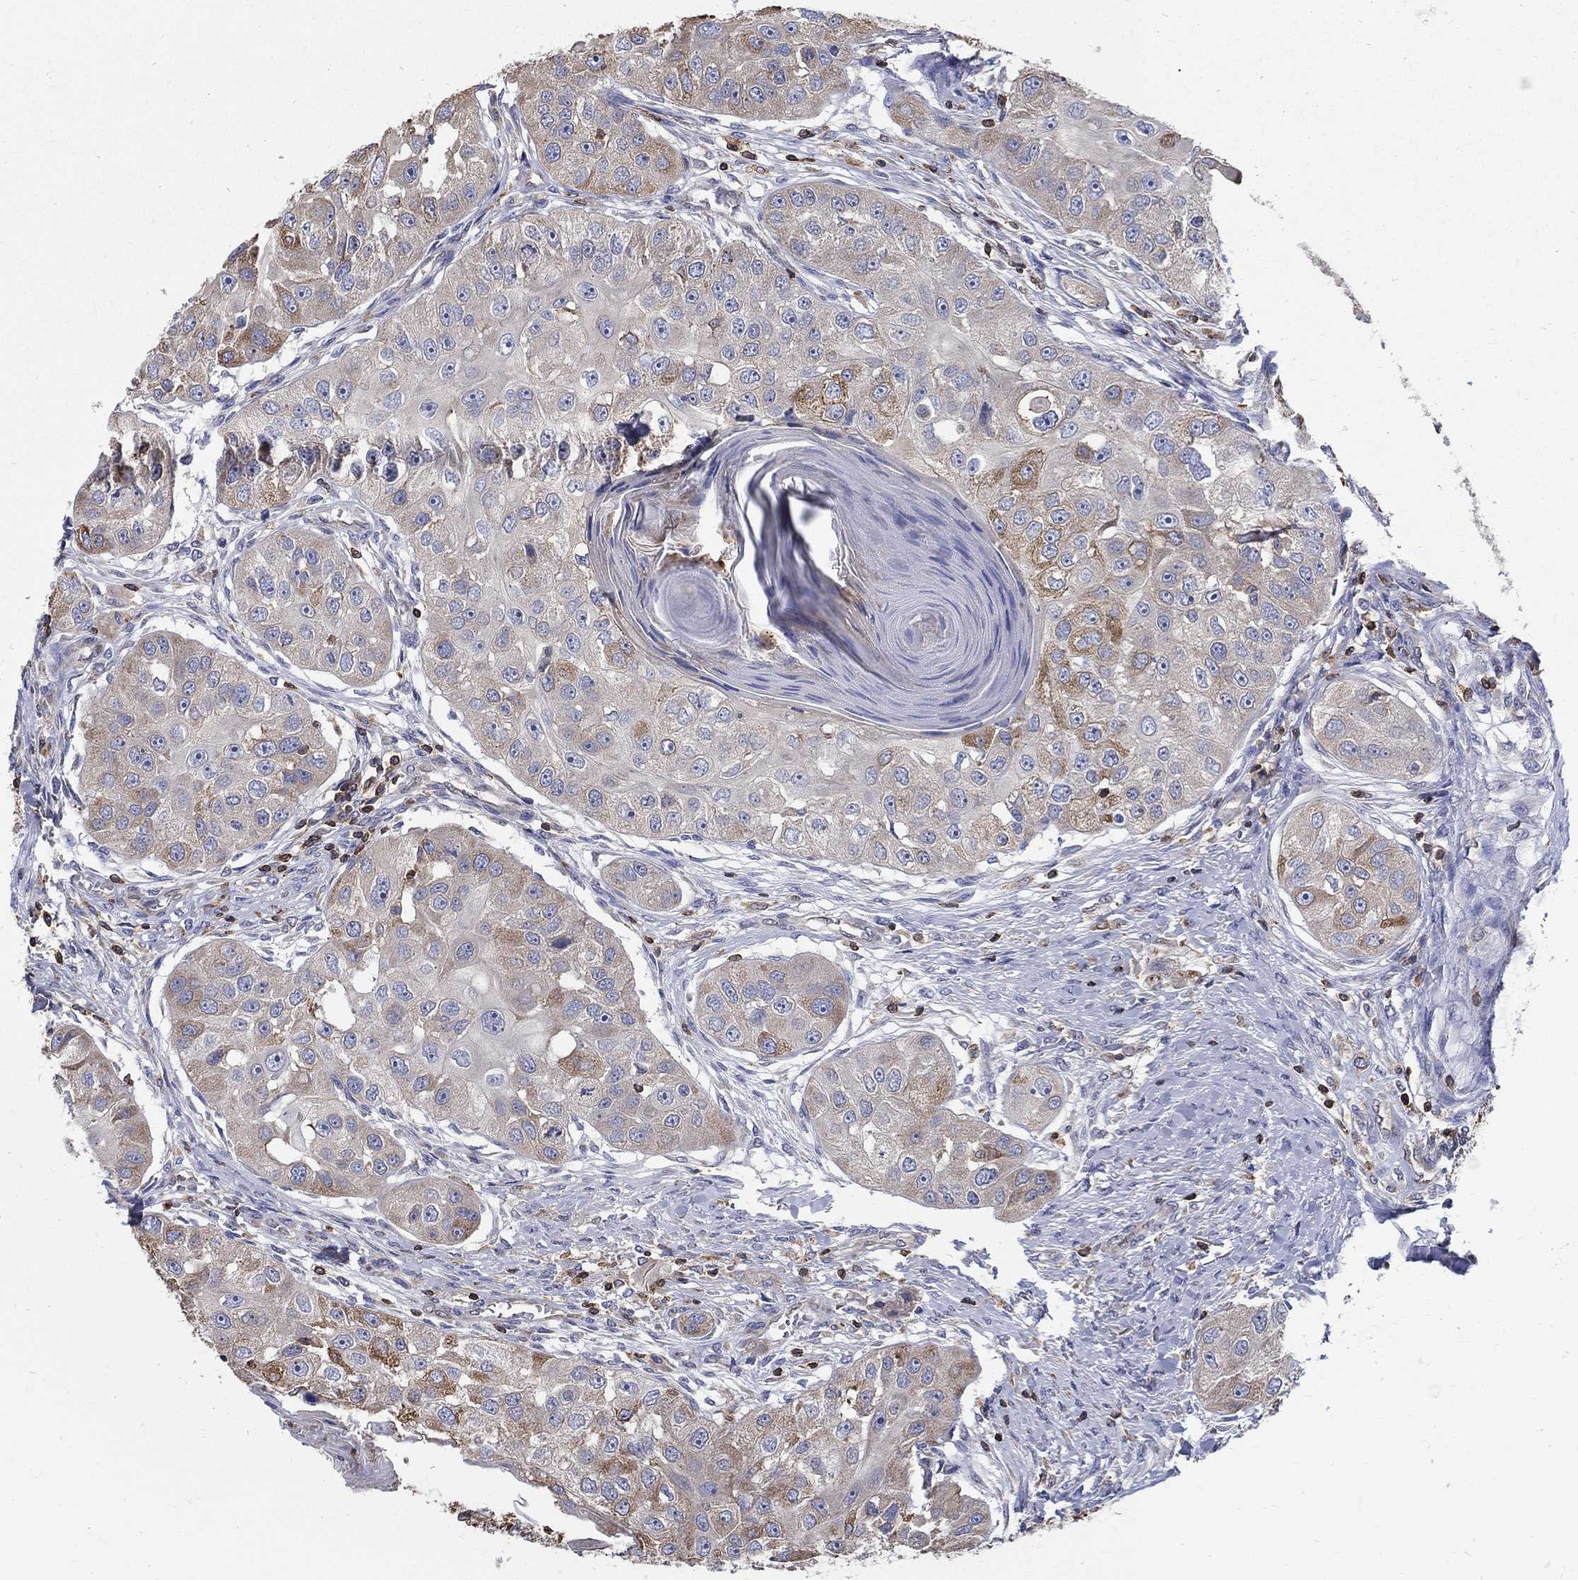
{"staining": {"intensity": "moderate", "quantity": "<25%", "location": "cytoplasmic/membranous"}, "tissue": "head and neck cancer", "cell_type": "Tumor cells", "image_type": "cancer", "snomed": [{"axis": "morphology", "description": "Normal tissue, NOS"}, {"axis": "morphology", "description": "Squamous cell carcinoma, NOS"}, {"axis": "topography", "description": "Skeletal muscle"}, {"axis": "topography", "description": "Head-Neck"}], "caption": "Tumor cells demonstrate low levels of moderate cytoplasmic/membranous staining in approximately <25% of cells in human head and neck cancer.", "gene": "AGAP2", "patient": {"sex": "male", "age": 51}}